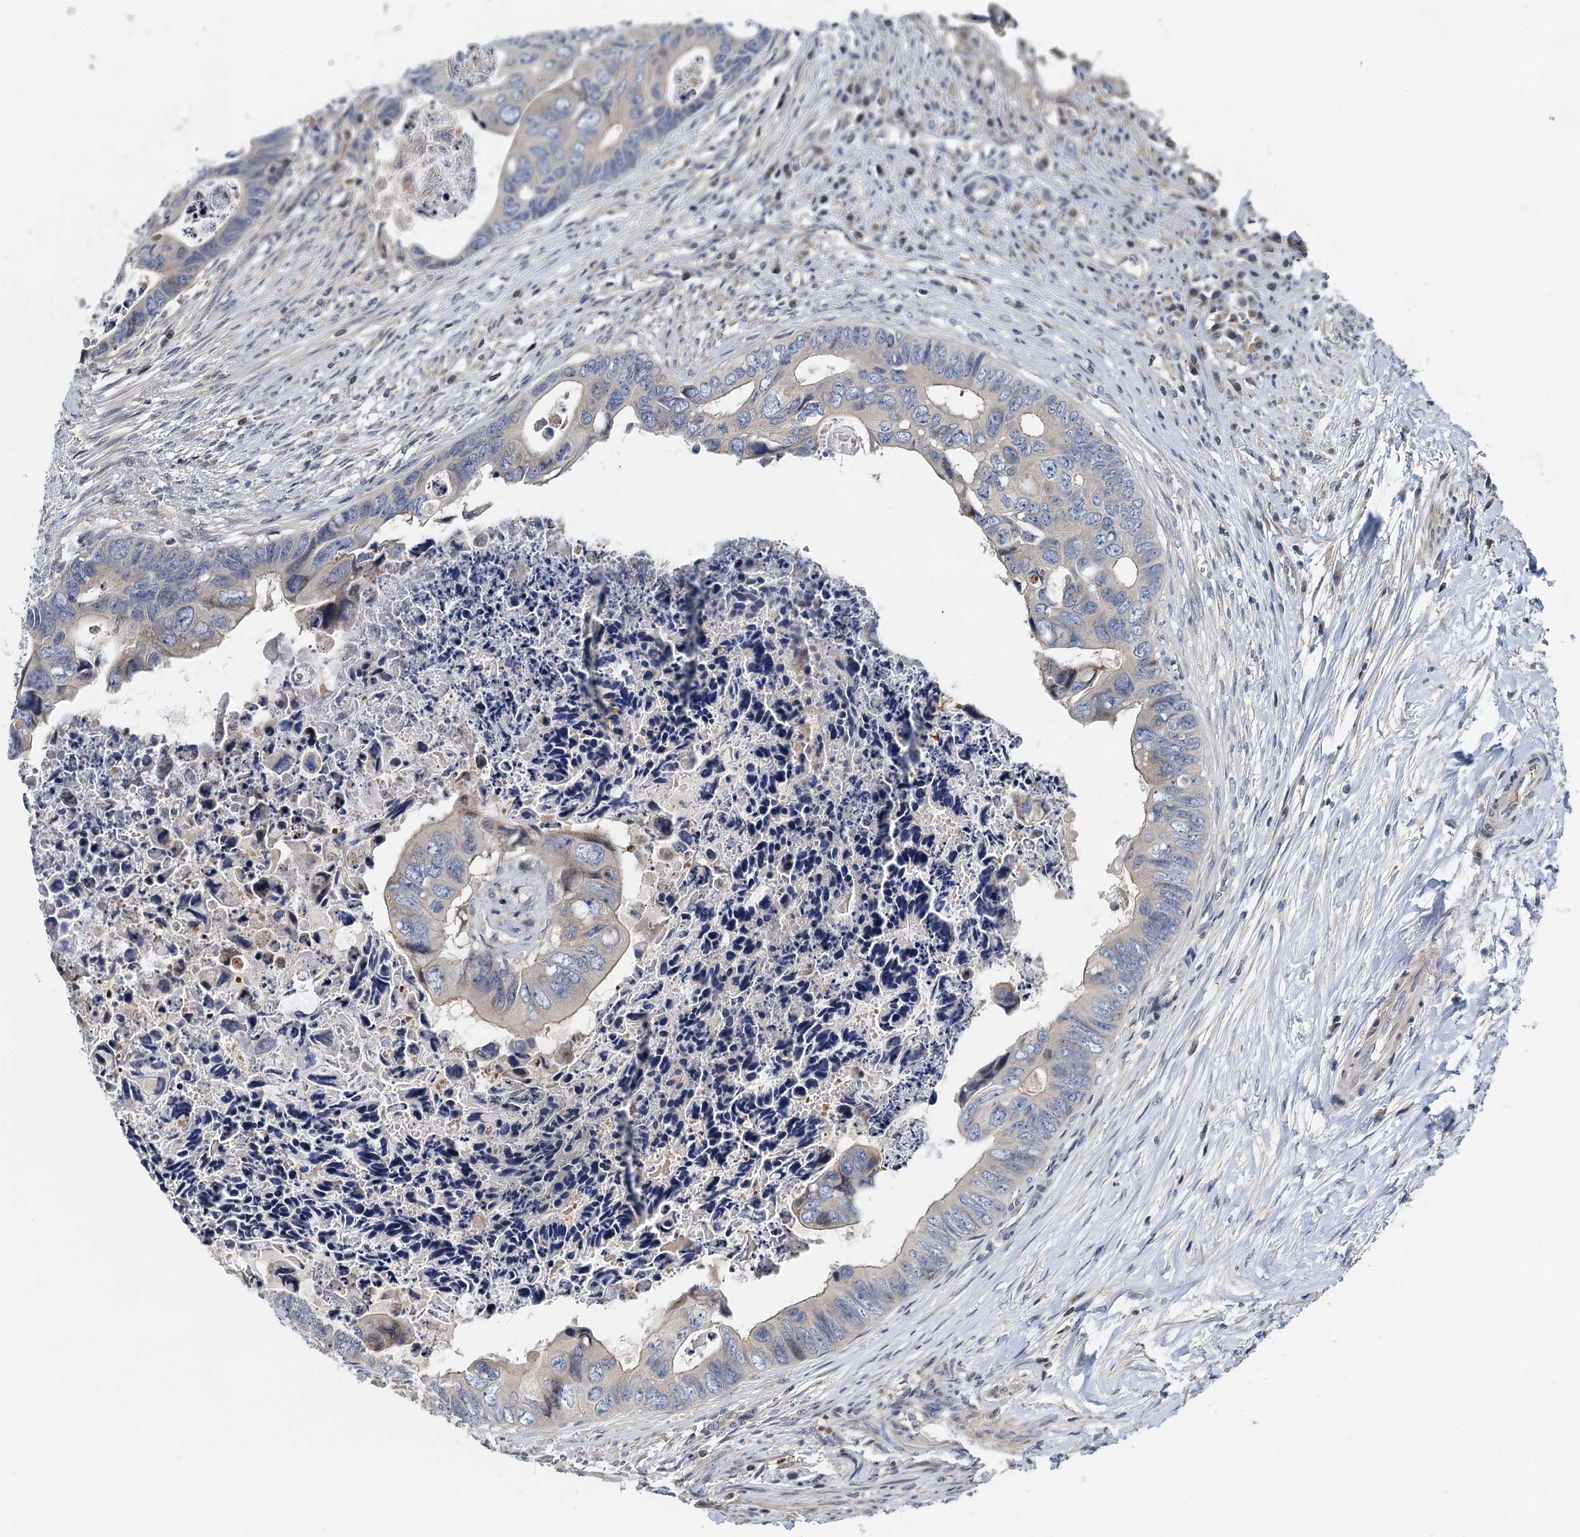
{"staining": {"intensity": "weak", "quantity": "<25%", "location": "cytoplasmic/membranous,nuclear"}, "tissue": "colorectal cancer", "cell_type": "Tumor cells", "image_type": "cancer", "snomed": [{"axis": "morphology", "description": "Adenocarcinoma, NOS"}, {"axis": "topography", "description": "Rectum"}], "caption": "This is an immunohistochemistry (IHC) micrograph of colorectal cancer (adenocarcinoma). There is no expression in tumor cells.", "gene": "NBEA", "patient": {"sex": "female", "age": 78}}